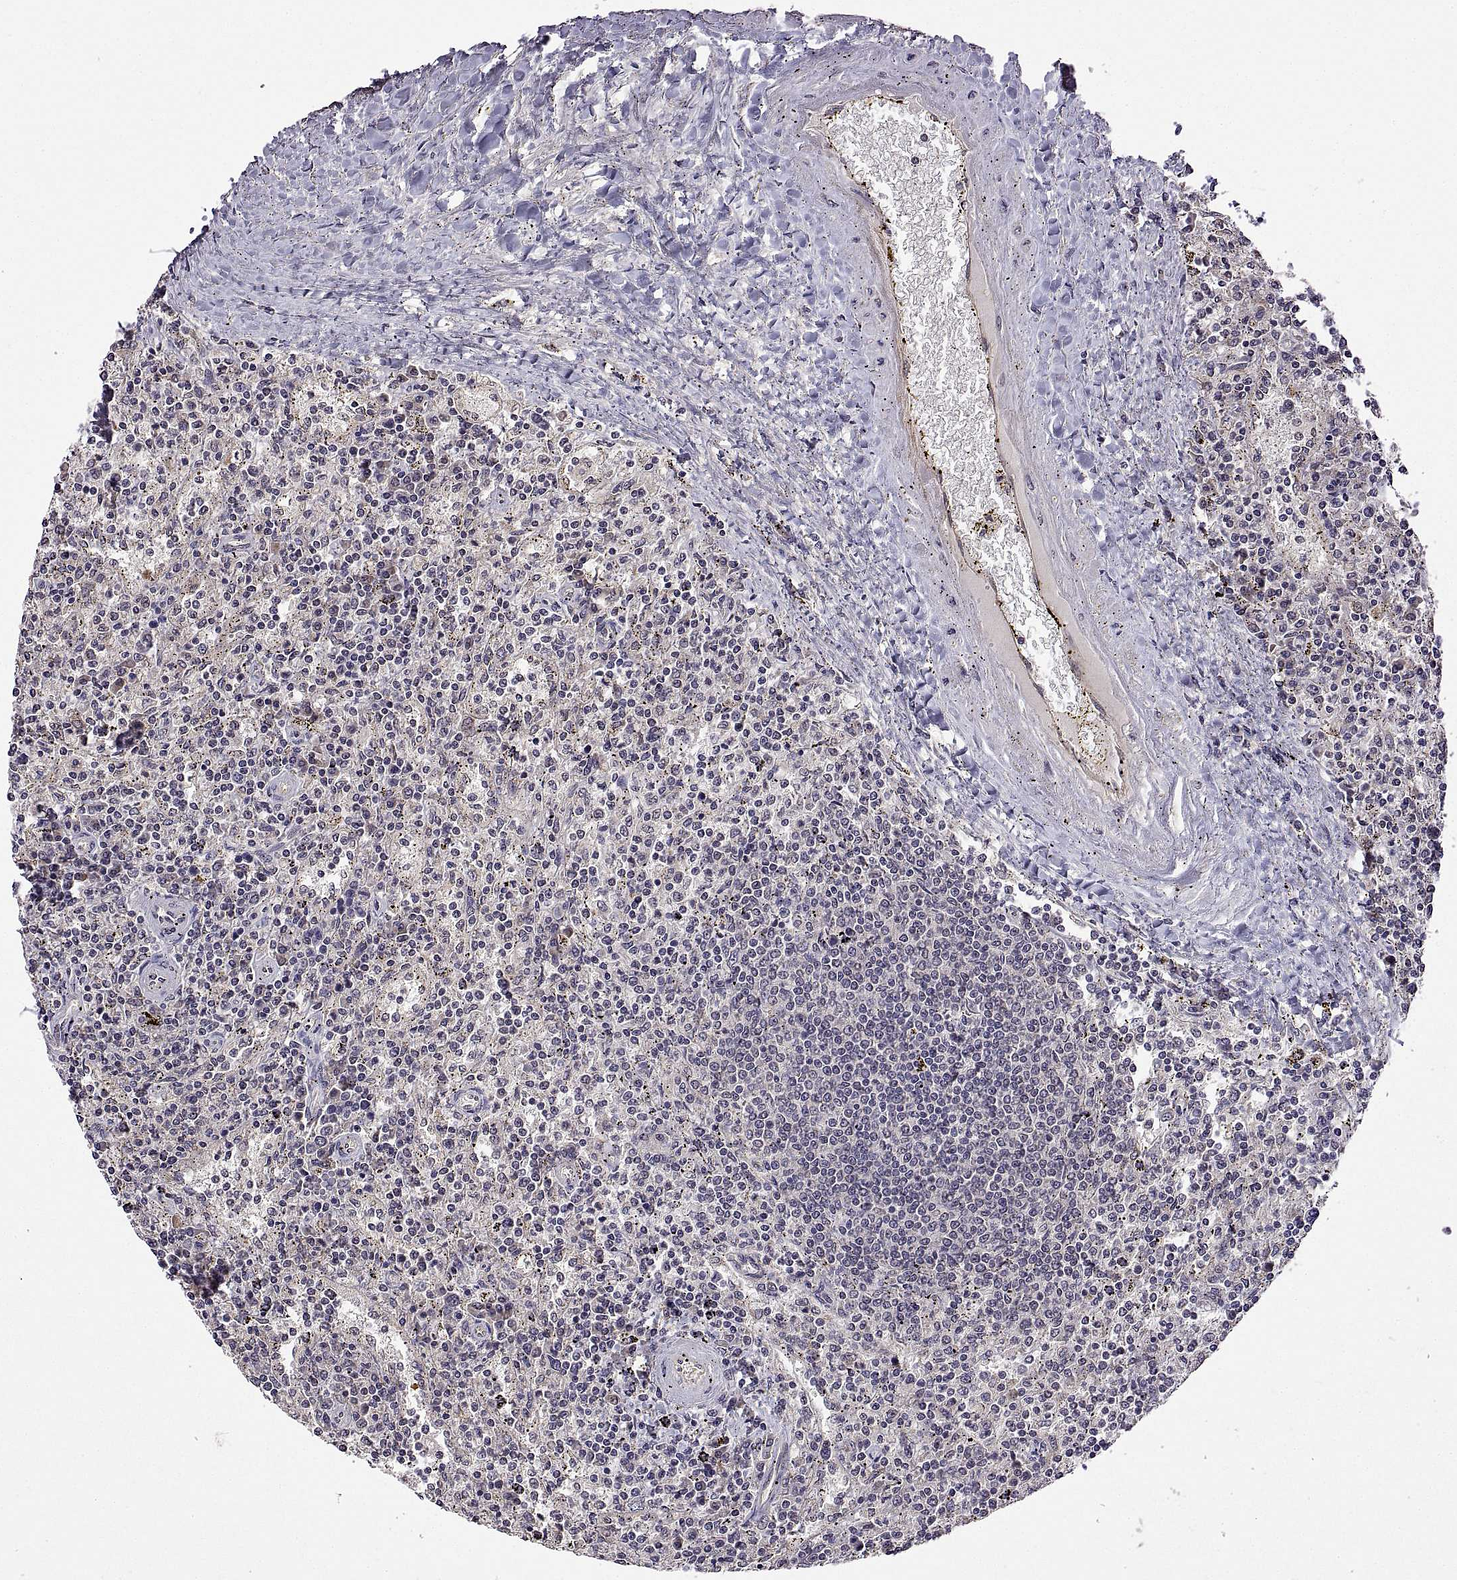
{"staining": {"intensity": "negative", "quantity": "none", "location": "none"}, "tissue": "lymphoma", "cell_type": "Tumor cells", "image_type": "cancer", "snomed": [{"axis": "morphology", "description": "Malignant lymphoma, non-Hodgkin's type, Low grade"}, {"axis": "topography", "description": "Spleen"}], "caption": "Immunohistochemical staining of human lymphoma exhibits no significant staining in tumor cells.", "gene": "LAMA1", "patient": {"sex": "male", "age": 62}}